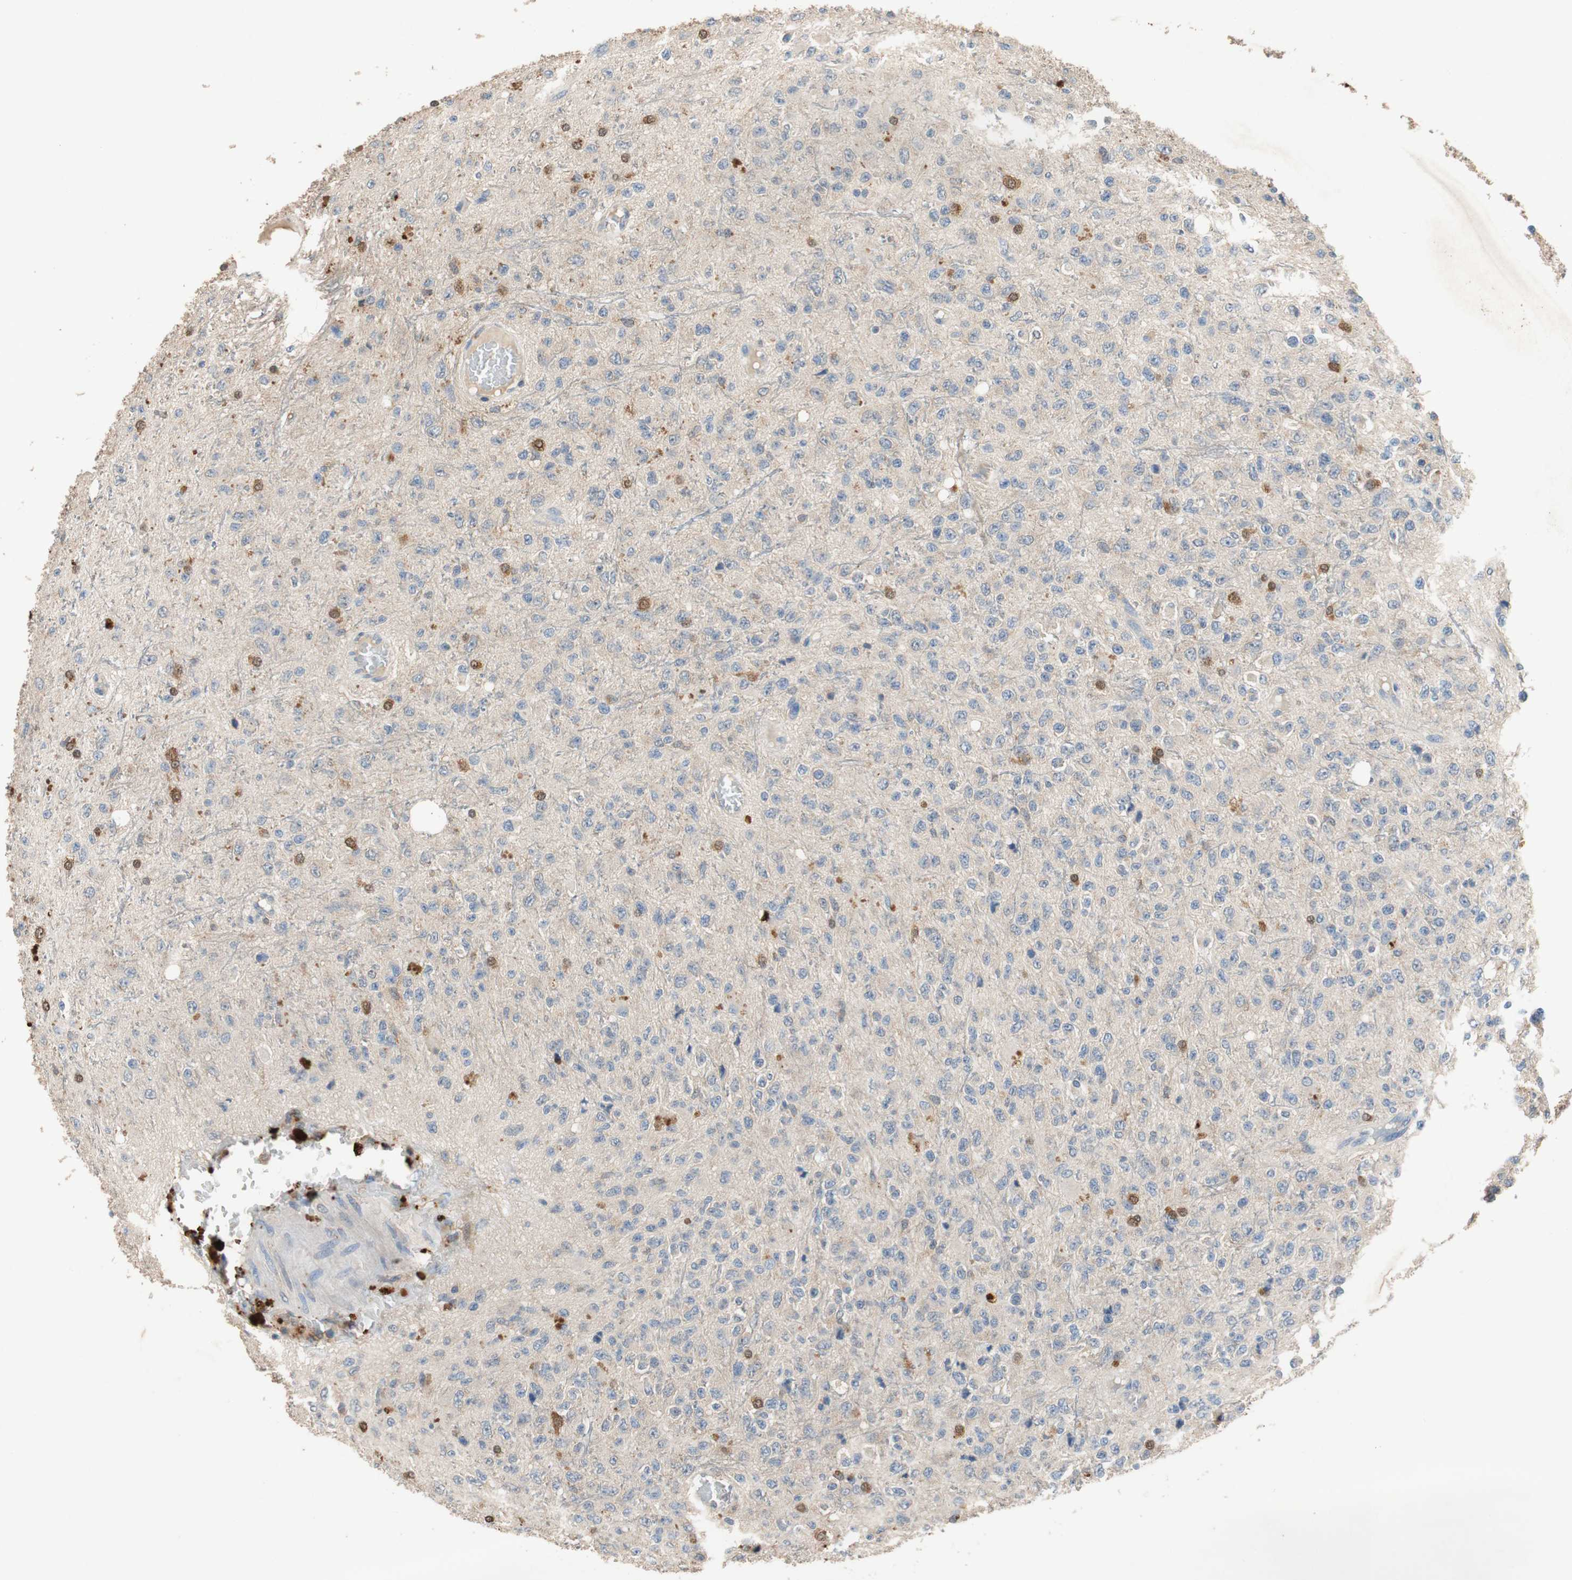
{"staining": {"intensity": "moderate", "quantity": "<25%", "location": "cytoplasmic/membranous"}, "tissue": "glioma", "cell_type": "Tumor cells", "image_type": "cancer", "snomed": [{"axis": "morphology", "description": "Glioma, malignant, High grade"}, {"axis": "topography", "description": "pancreas cauda"}], "caption": "Protein analysis of glioma tissue displays moderate cytoplasmic/membranous staining in approximately <25% of tumor cells.", "gene": "ADAP1", "patient": {"sex": "male", "age": 60}}